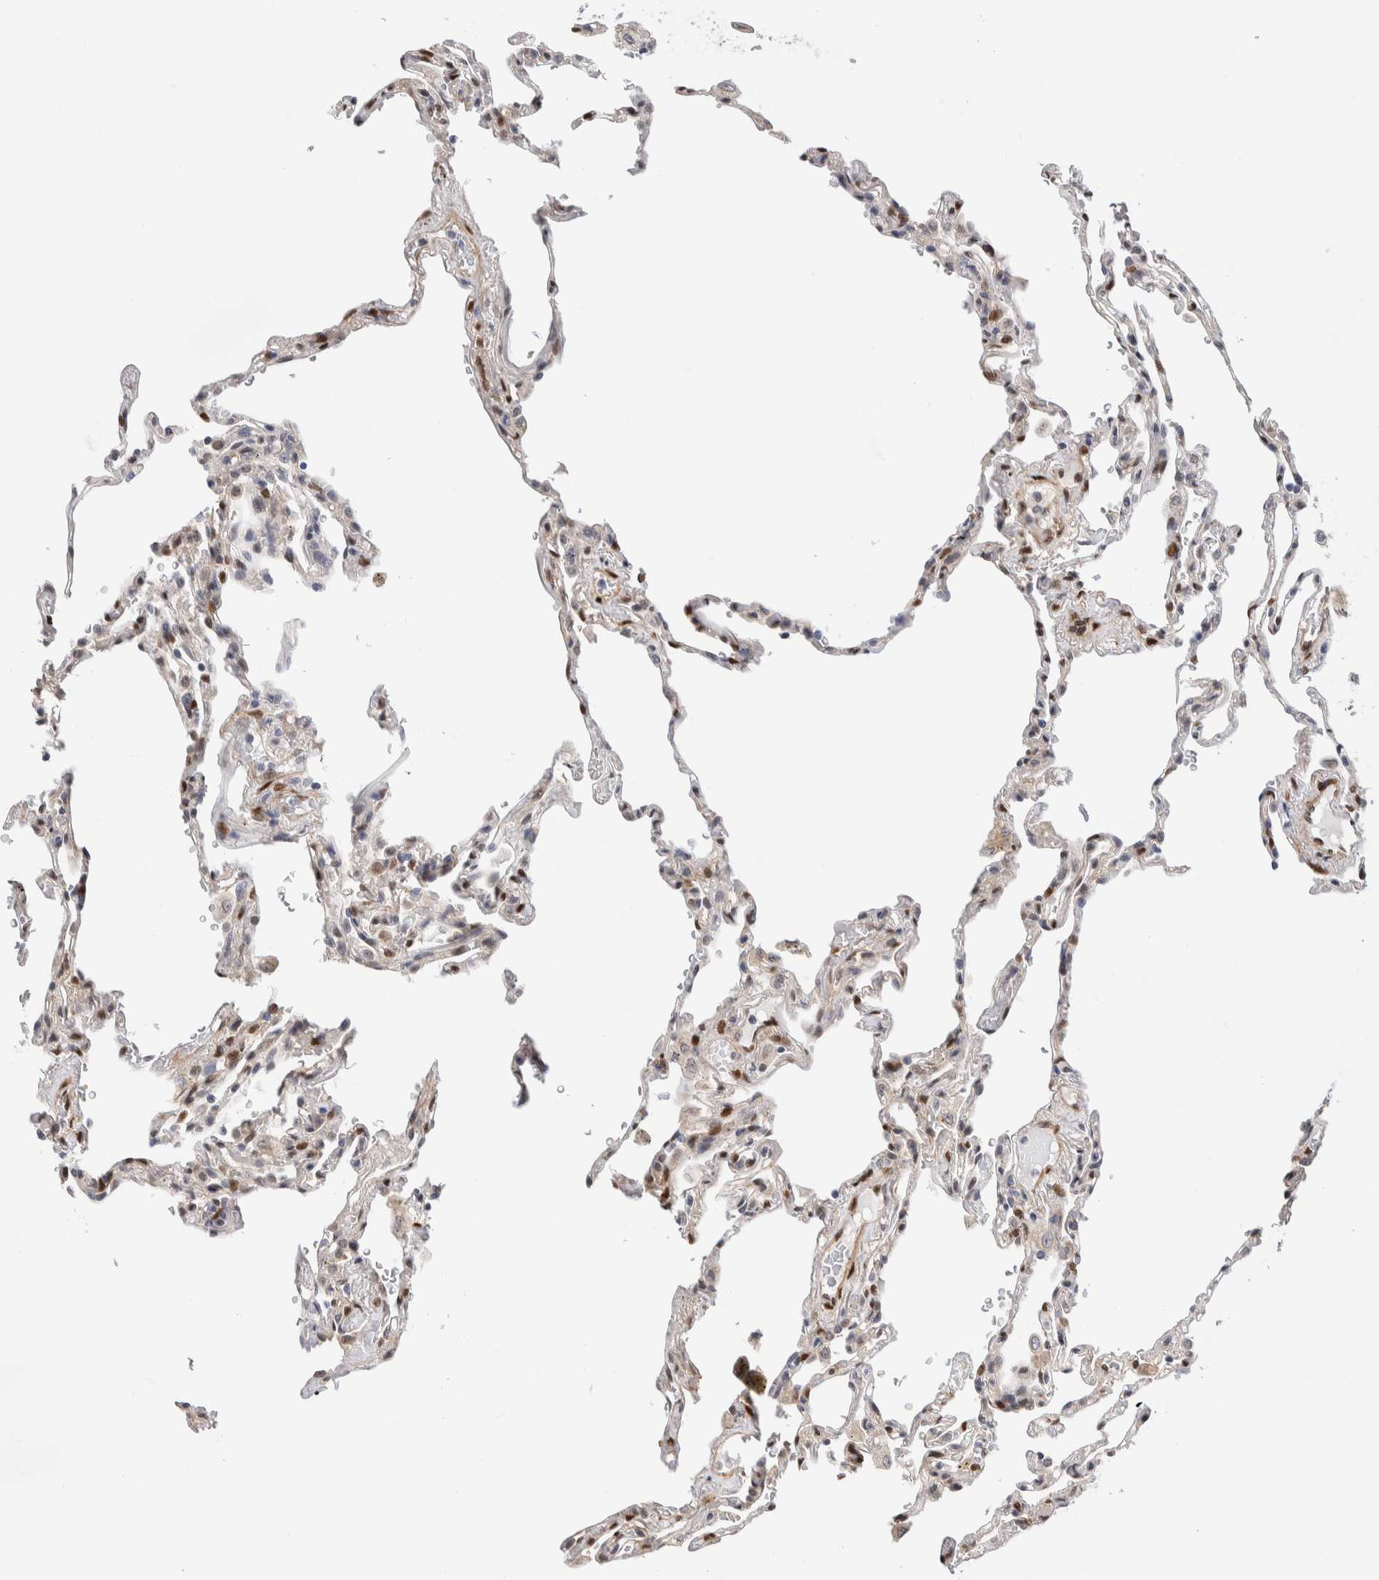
{"staining": {"intensity": "weak", "quantity": "25%-75%", "location": "nuclear"}, "tissue": "lung", "cell_type": "Alveolar cells", "image_type": "normal", "snomed": [{"axis": "morphology", "description": "Normal tissue, NOS"}, {"axis": "topography", "description": "Lung"}], "caption": "This histopathology image shows IHC staining of unremarkable human lung, with low weak nuclear positivity in about 25%-75% of alveolar cells.", "gene": "NSMAF", "patient": {"sex": "male", "age": 59}}